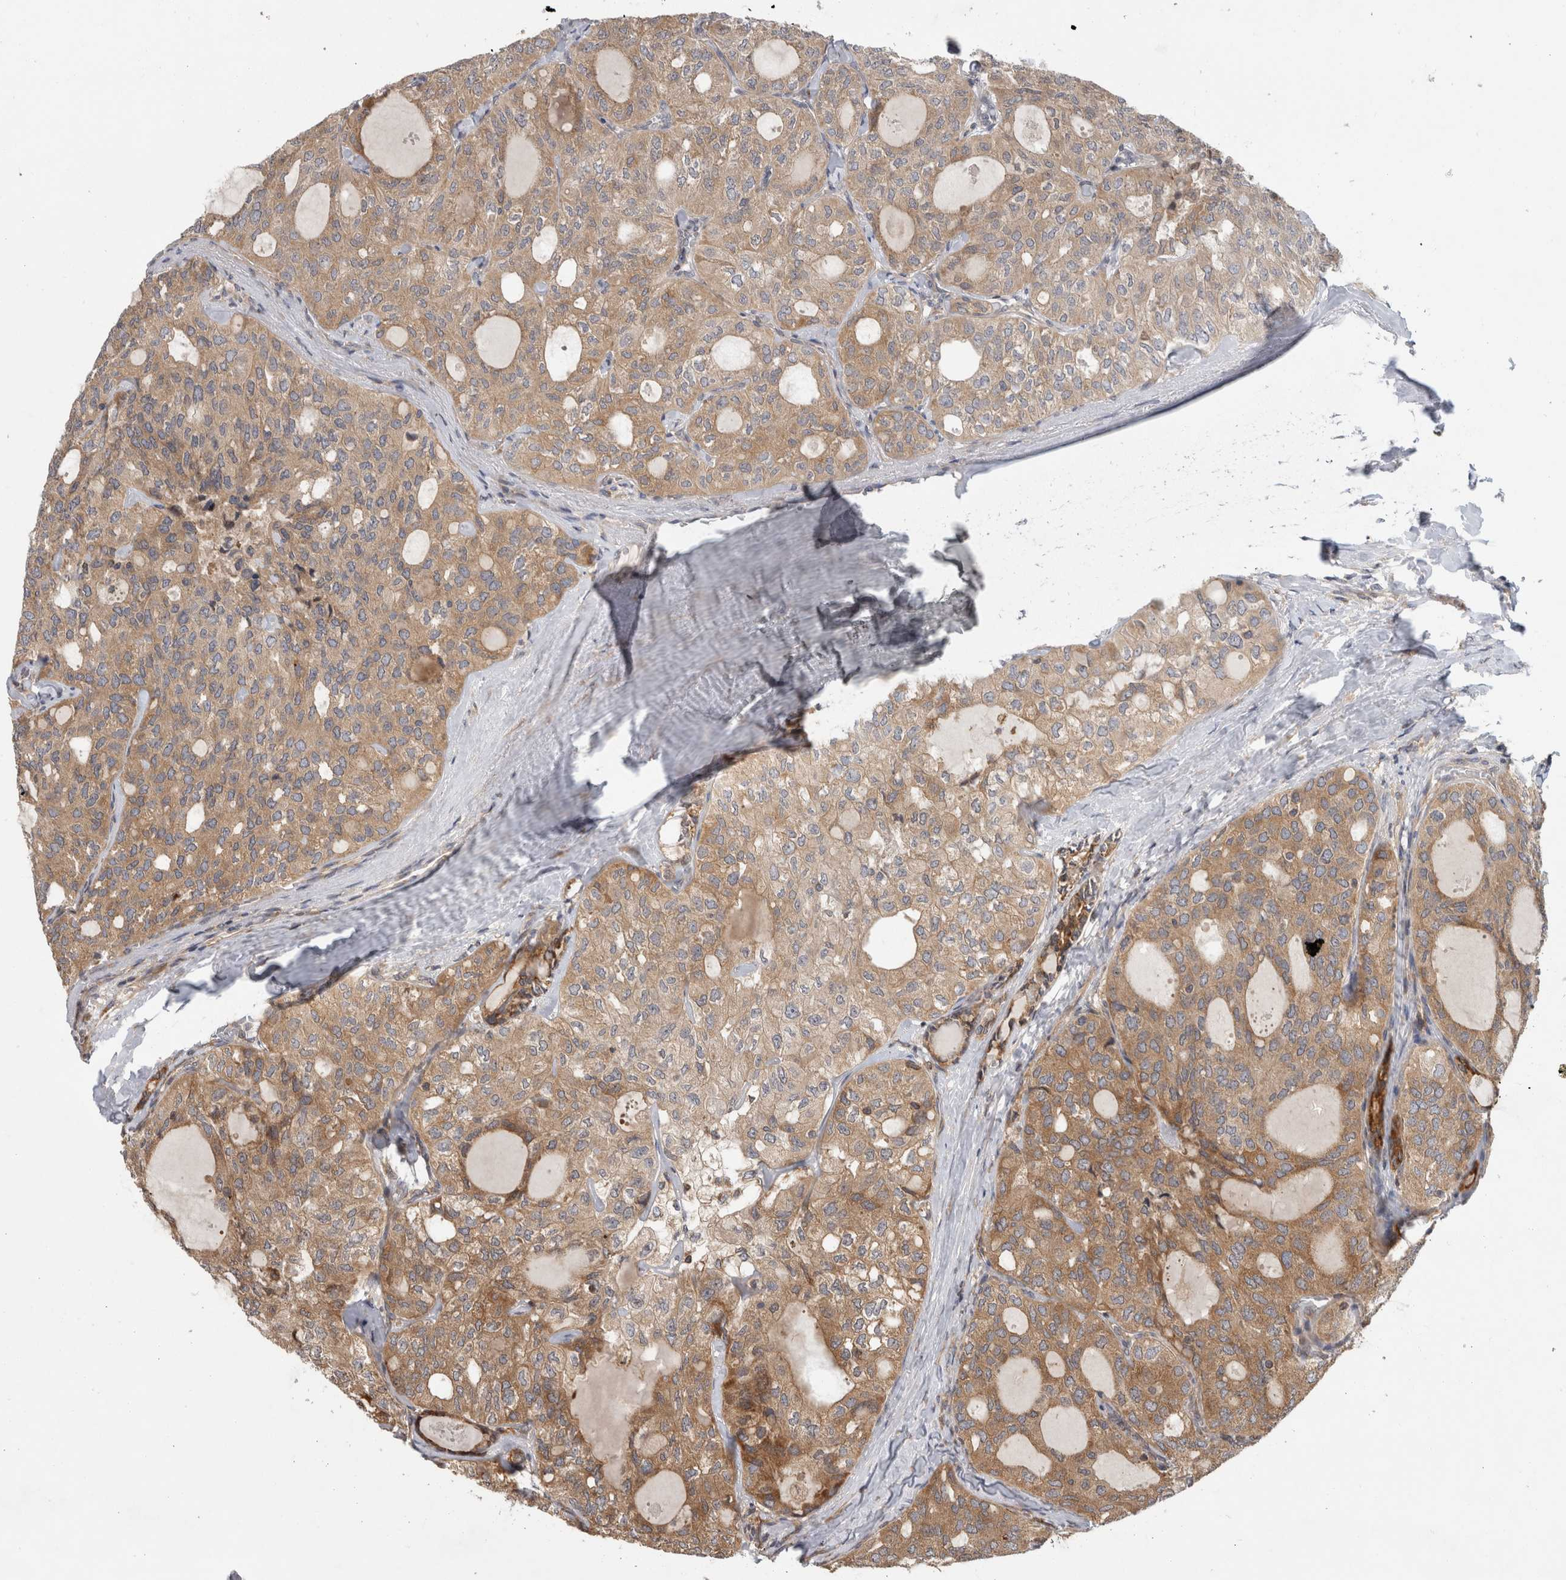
{"staining": {"intensity": "moderate", "quantity": ">75%", "location": "cytoplasmic/membranous"}, "tissue": "thyroid cancer", "cell_type": "Tumor cells", "image_type": "cancer", "snomed": [{"axis": "morphology", "description": "Follicular adenoma carcinoma, NOS"}, {"axis": "topography", "description": "Thyroid gland"}], "caption": "A brown stain highlights moderate cytoplasmic/membranous expression of a protein in human follicular adenoma carcinoma (thyroid) tumor cells. The staining was performed using DAB to visualize the protein expression in brown, while the nuclei were stained in blue with hematoxylin (Magnification: 20x).", "gene": "PARP6", "patient": {"sex": "male", "age": 75}}